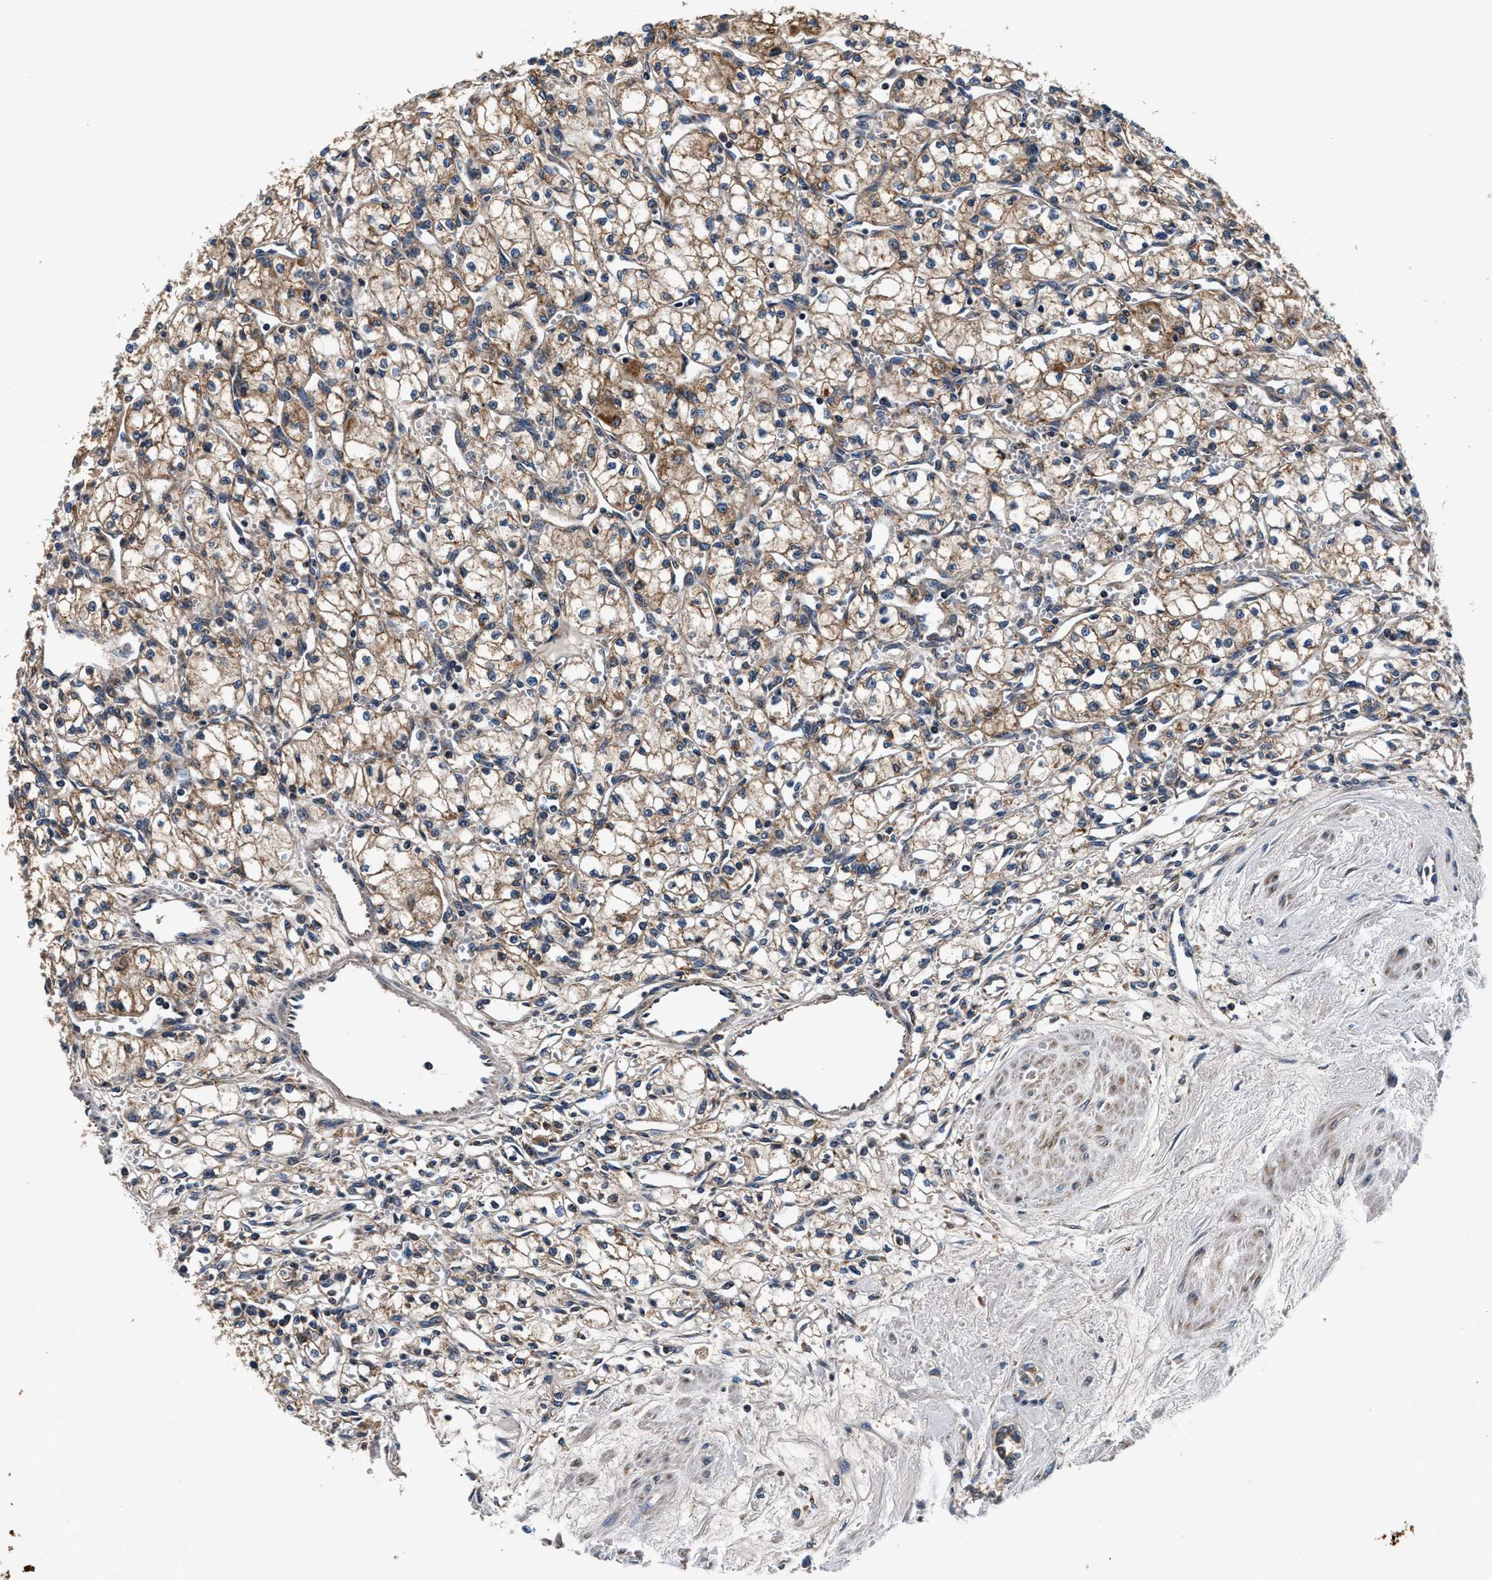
{"staining": {"intensity": "moderate", "quantity": "25%-75%", "location": "cytoplasmic/membranous"}, "tissue": "renal cancer", "cell_type": "Tumor cells", "image_type": "cancer", "snomed": [{"axis": "morphology", "description": "Normal tissue, NOS"}, {"axis": "morphology", "description": "Adenocarcinoma, NOS"}, {"axis": "topography", "description": "Kidney"}], "caption": "Renal cancer (adenocarcinoma) tissue displays moderate cytoplasmic/membranous positivity in about 25%-75% of tumor cells", "gene": "IMMT", "patient": {"sex": "male", "age": 59}}